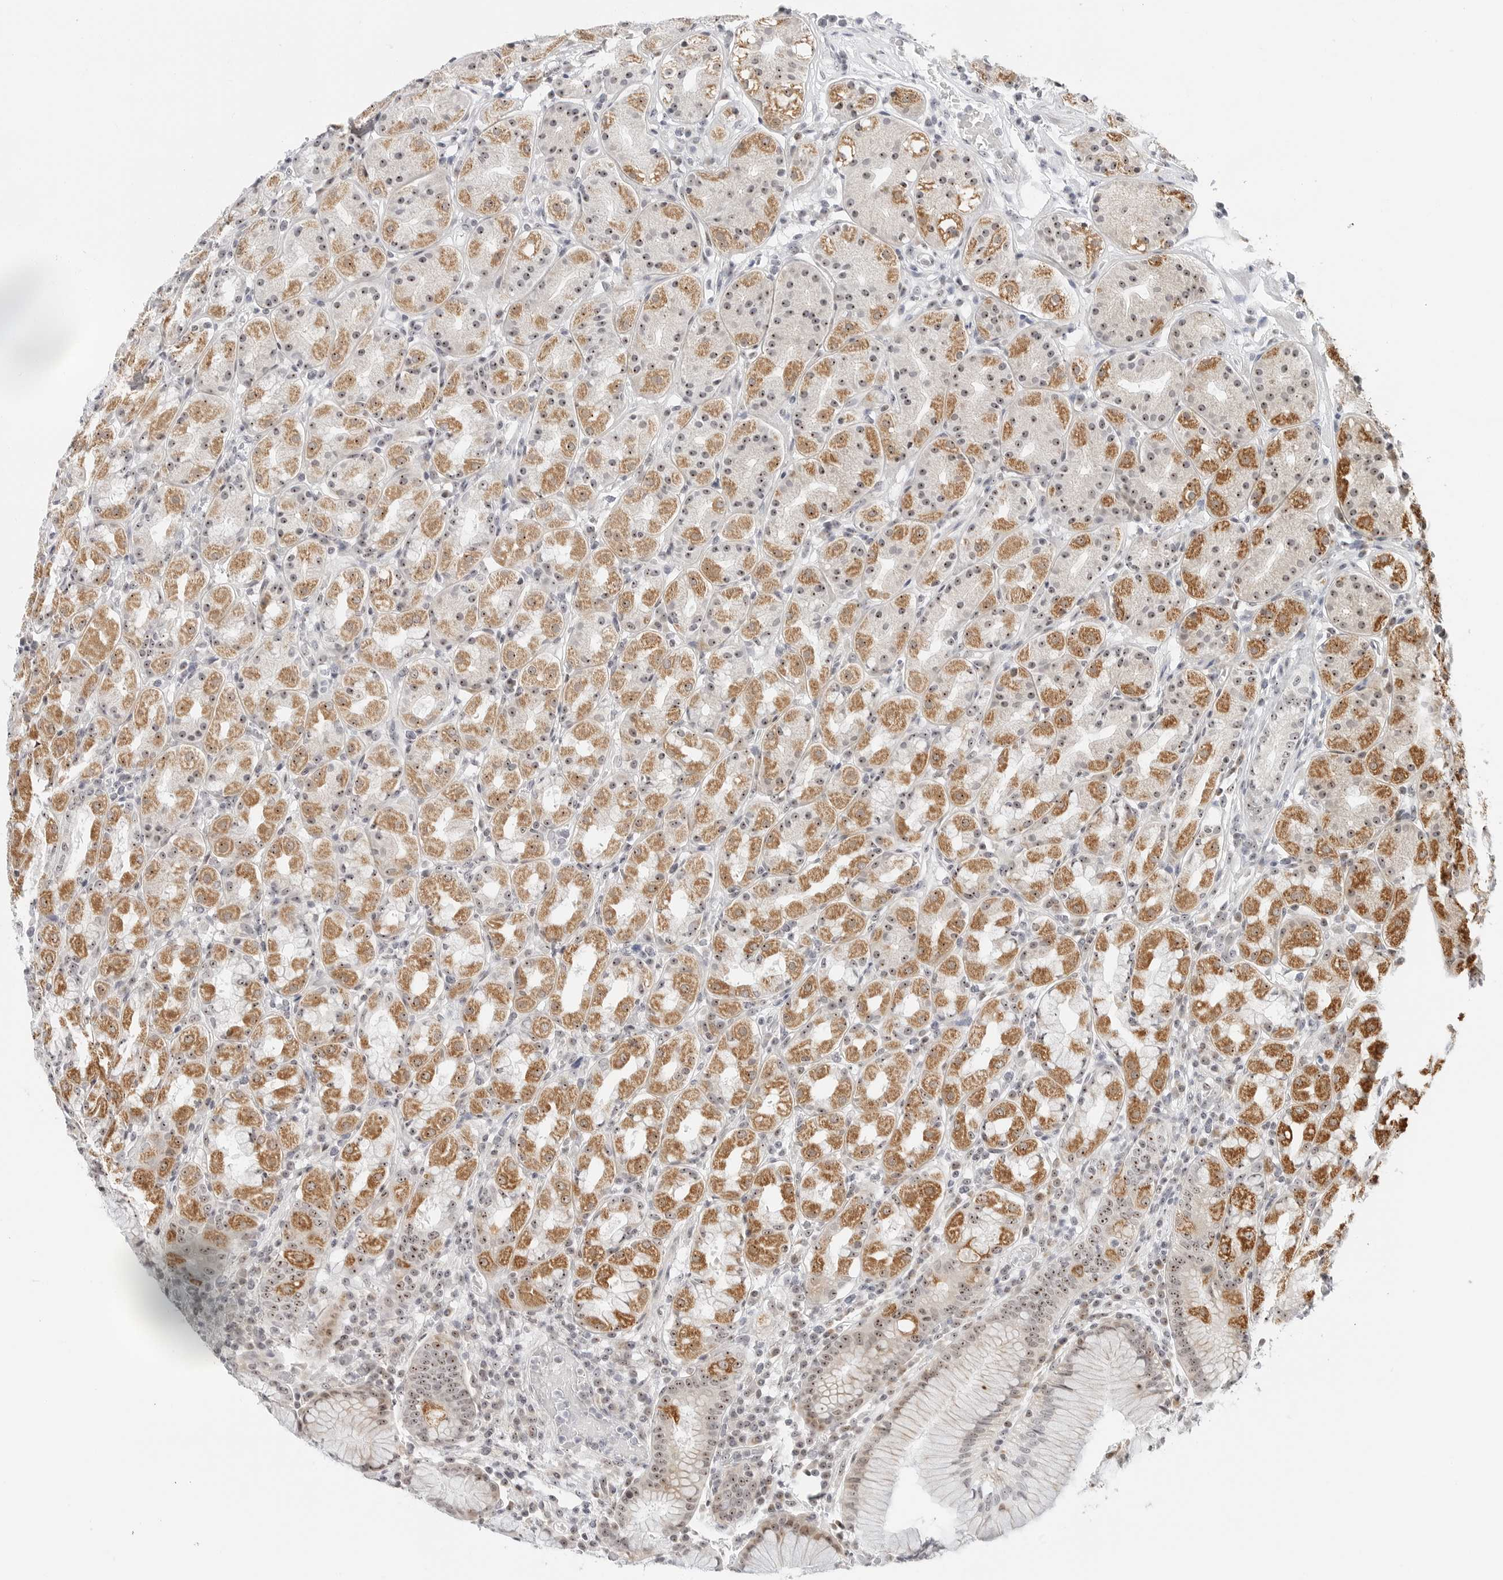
{"staining": {"intensity": "moderate", "quantity": "25%-75%", "location": "cytoplasmic/membranous,nuclear"}, "tissue": "stomach", "cell_type": "Glandular cells", "image_type": "normal", "snomed": [{"axis": "morphology", "description": "Normal tissue, NOS"}, {"axis": "topography", "description": "Stomach, lower"}], "caption": "Immunohistochemistry (IHC) micrograph of normal stomach: human stomach stained using immunohistochemistry (IHC) exhibits medium levels of moderate protein expression localized specifically in the cytoplasmic/membranous,nuclear of glandular cells, appearing as a cytoplasmic/membranous,nuclear brown color.", "gene": "RIMKLA", "patient": {"sex": "female", "age": 56}}